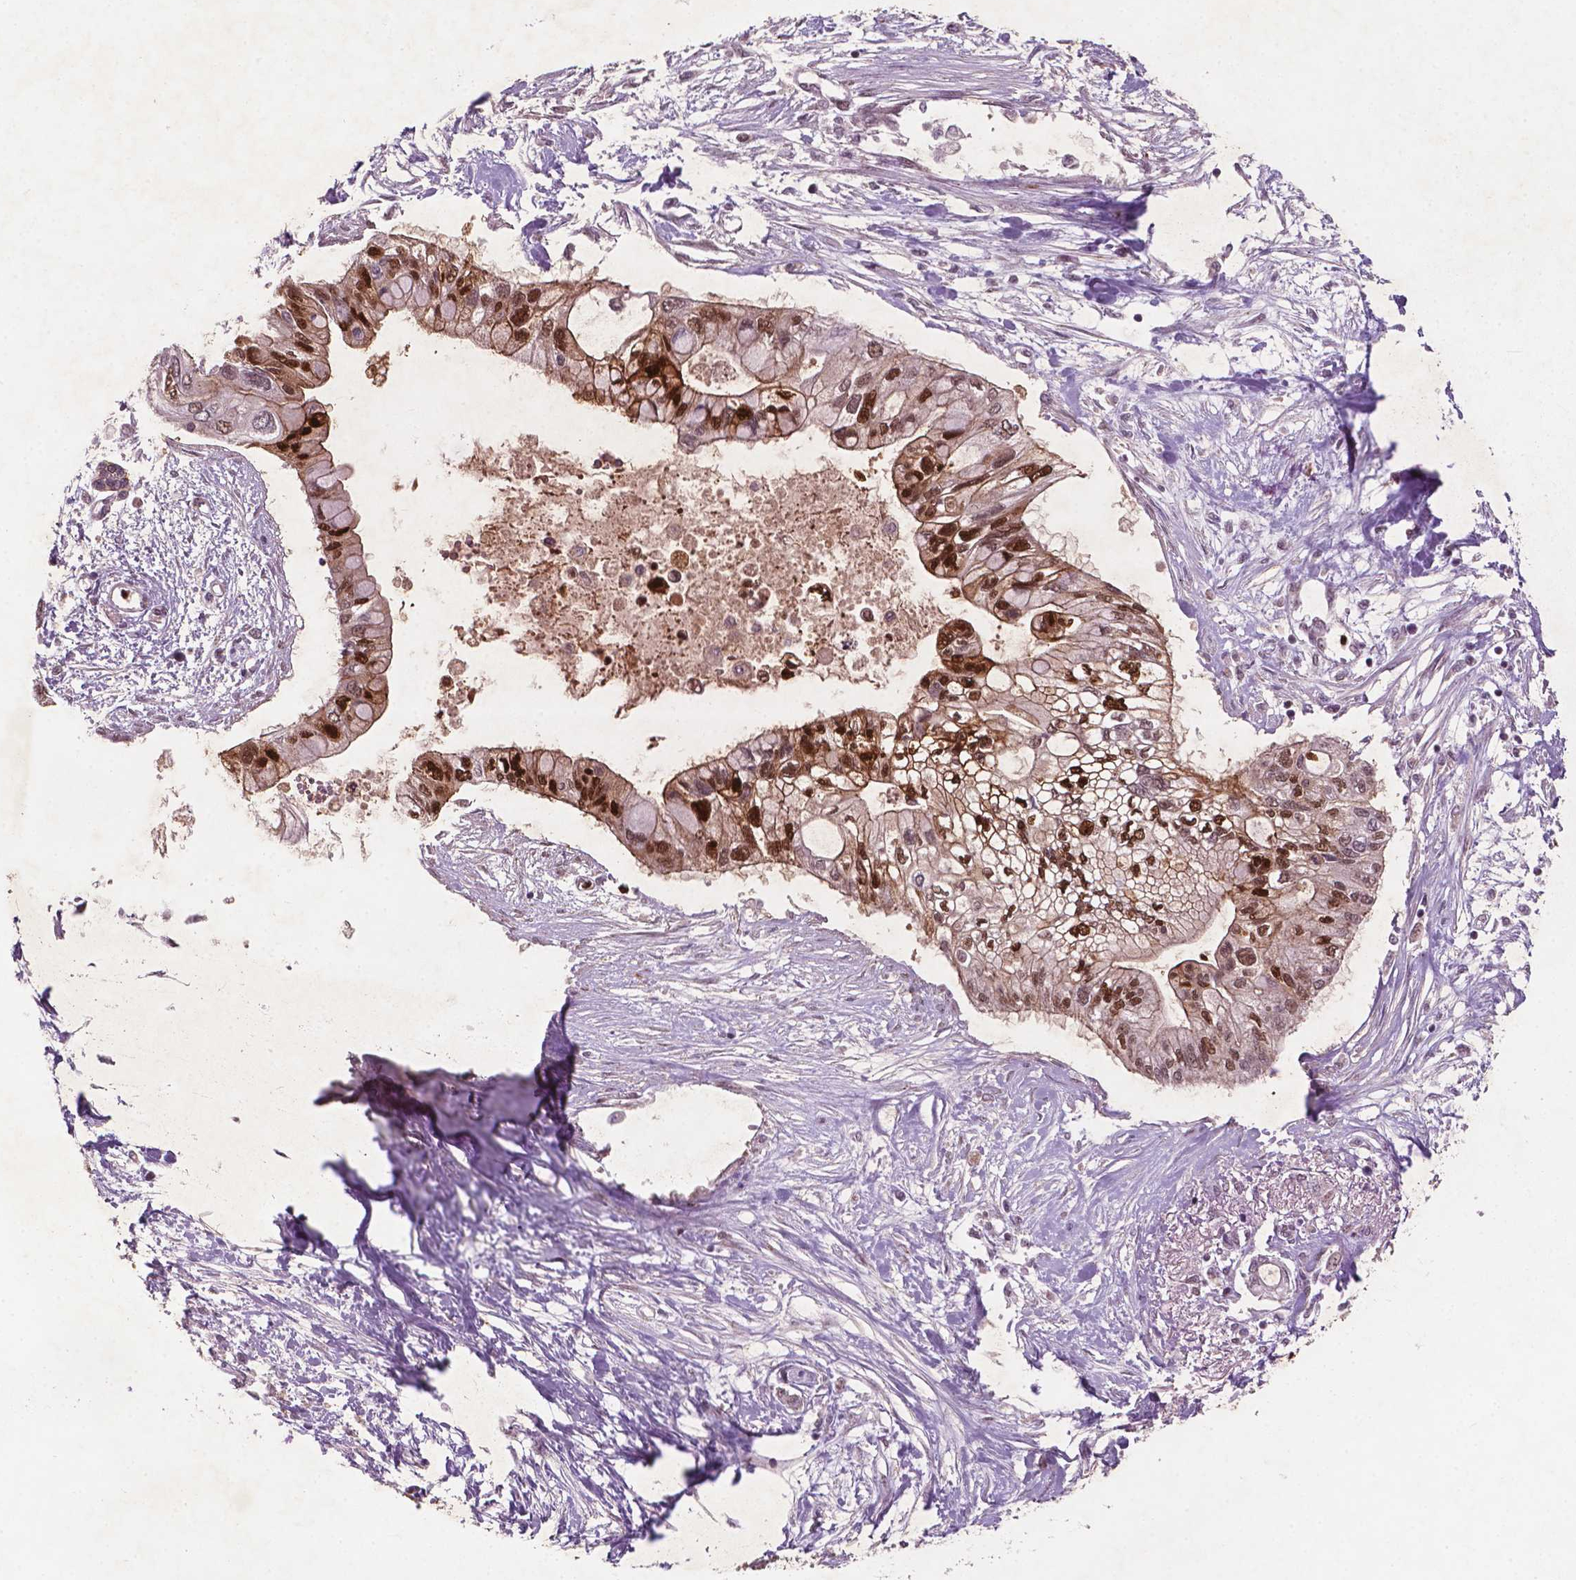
{"staining": {"intensity": "moderate", "quantity": ">75%", "location": "cytoplasmic/membranous,nuclear"}, "tissue": "pancreatic cancer", "cell_type": "Tumor cells", "image_type": "cancer", "snomed": [{"axis": "morphology", "description": "Adenocarcinoma, NOS"}, {"axis": "topography", "description": "Pancreas"}], "caption": "This histopathology image exhibits IHC staining of pancreatic adenocarcinoma, with medium moderate cytoplasmic/membranous and nuclear positivity in approximately >75% of tumor cells.", "gene": "NFAT5", "patient": {"sex": "female", "age": 77}}